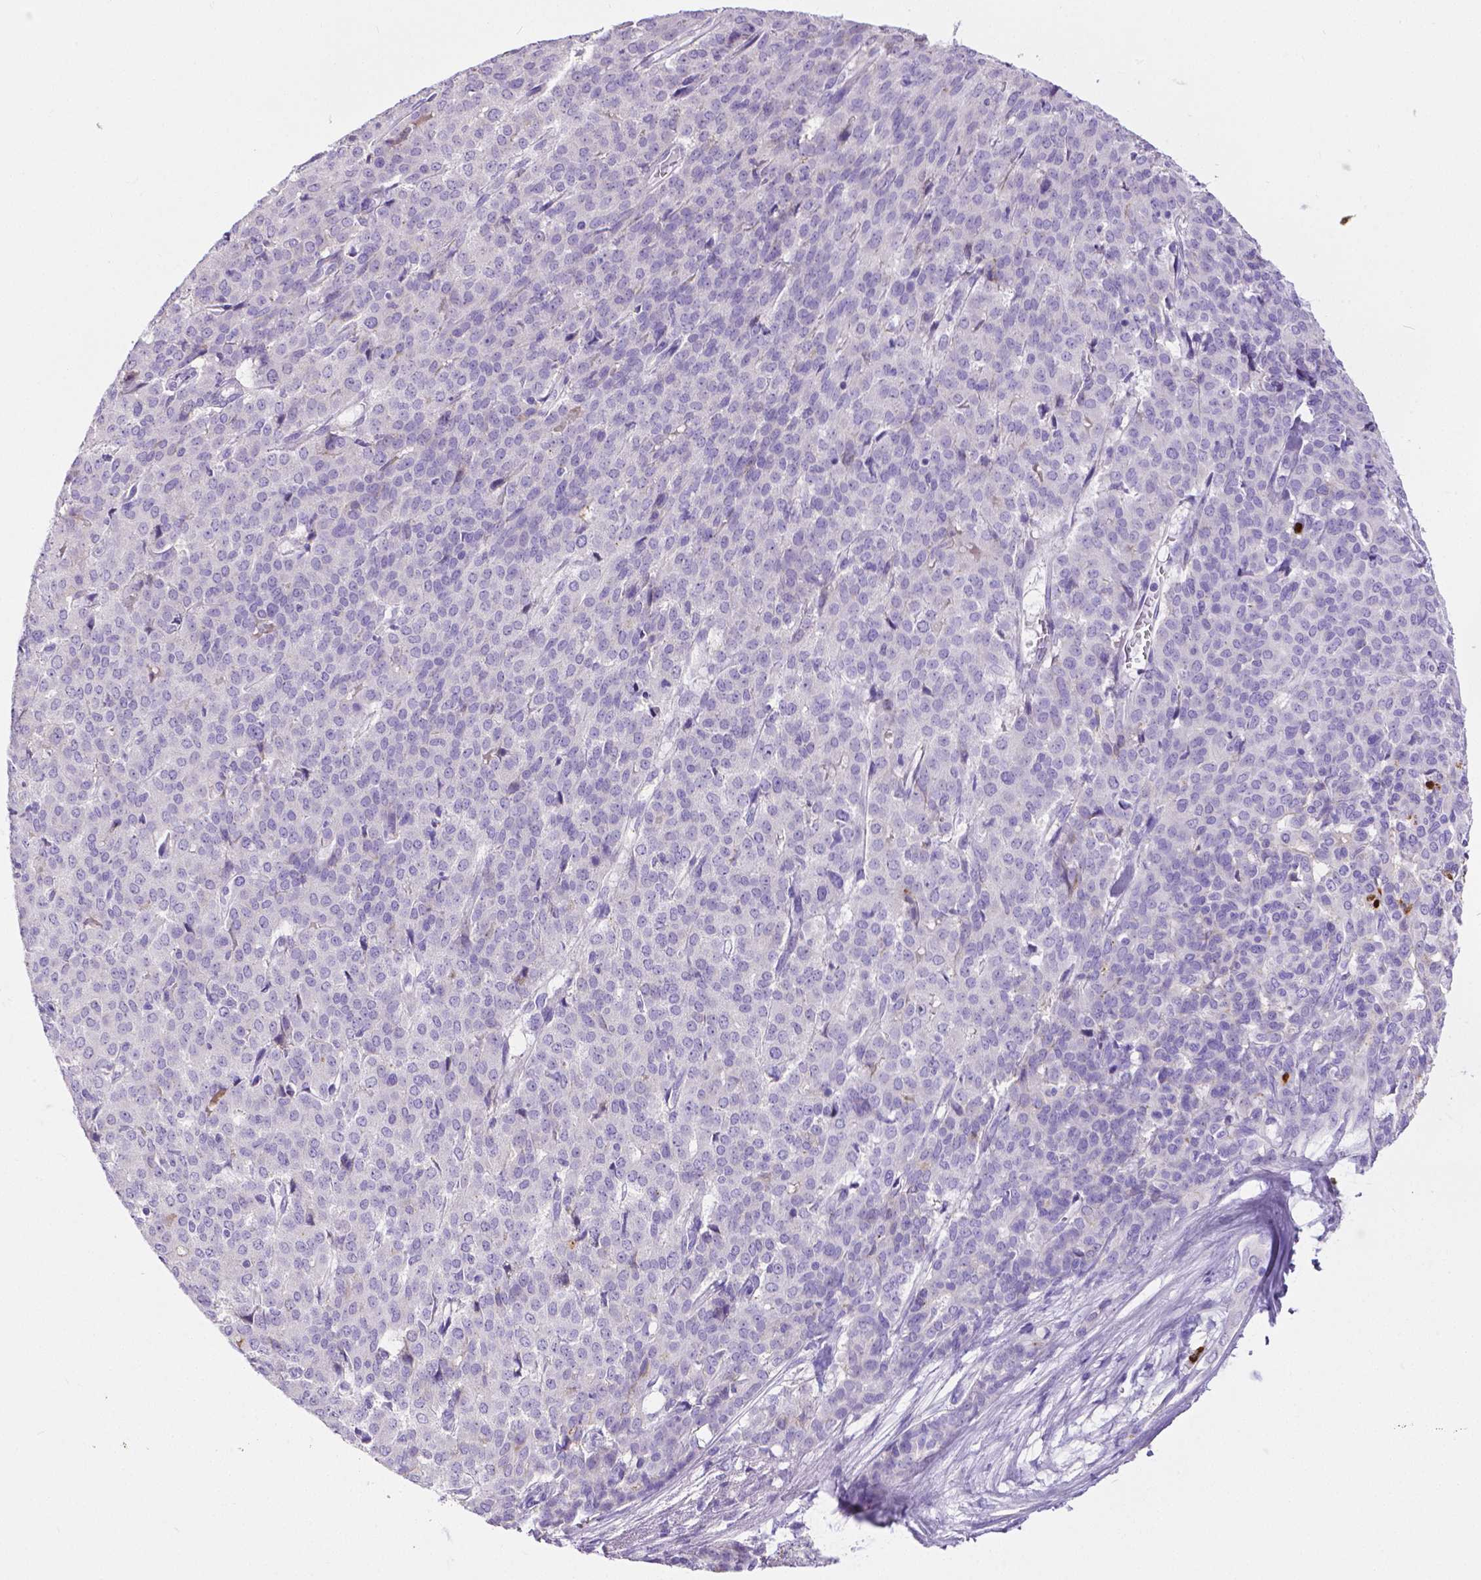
{"staining": {"intensity": "negative", "quantity": "none", "location": "none"}, "tissue": "liver cancer", "cell_type": "Tumor cells", "image_type": "cancer", "snomed": [{"axis": "morphology", "description": "Cholangiocarcinoma"}, {"axis": "topography", "description": "Liver"}], "caption": "Immunohistochemical staining of human liver cancer shows no significant staining in tumor cells.", "gene": "MMP9", "patient": {"sex": "female", "age": 47}}